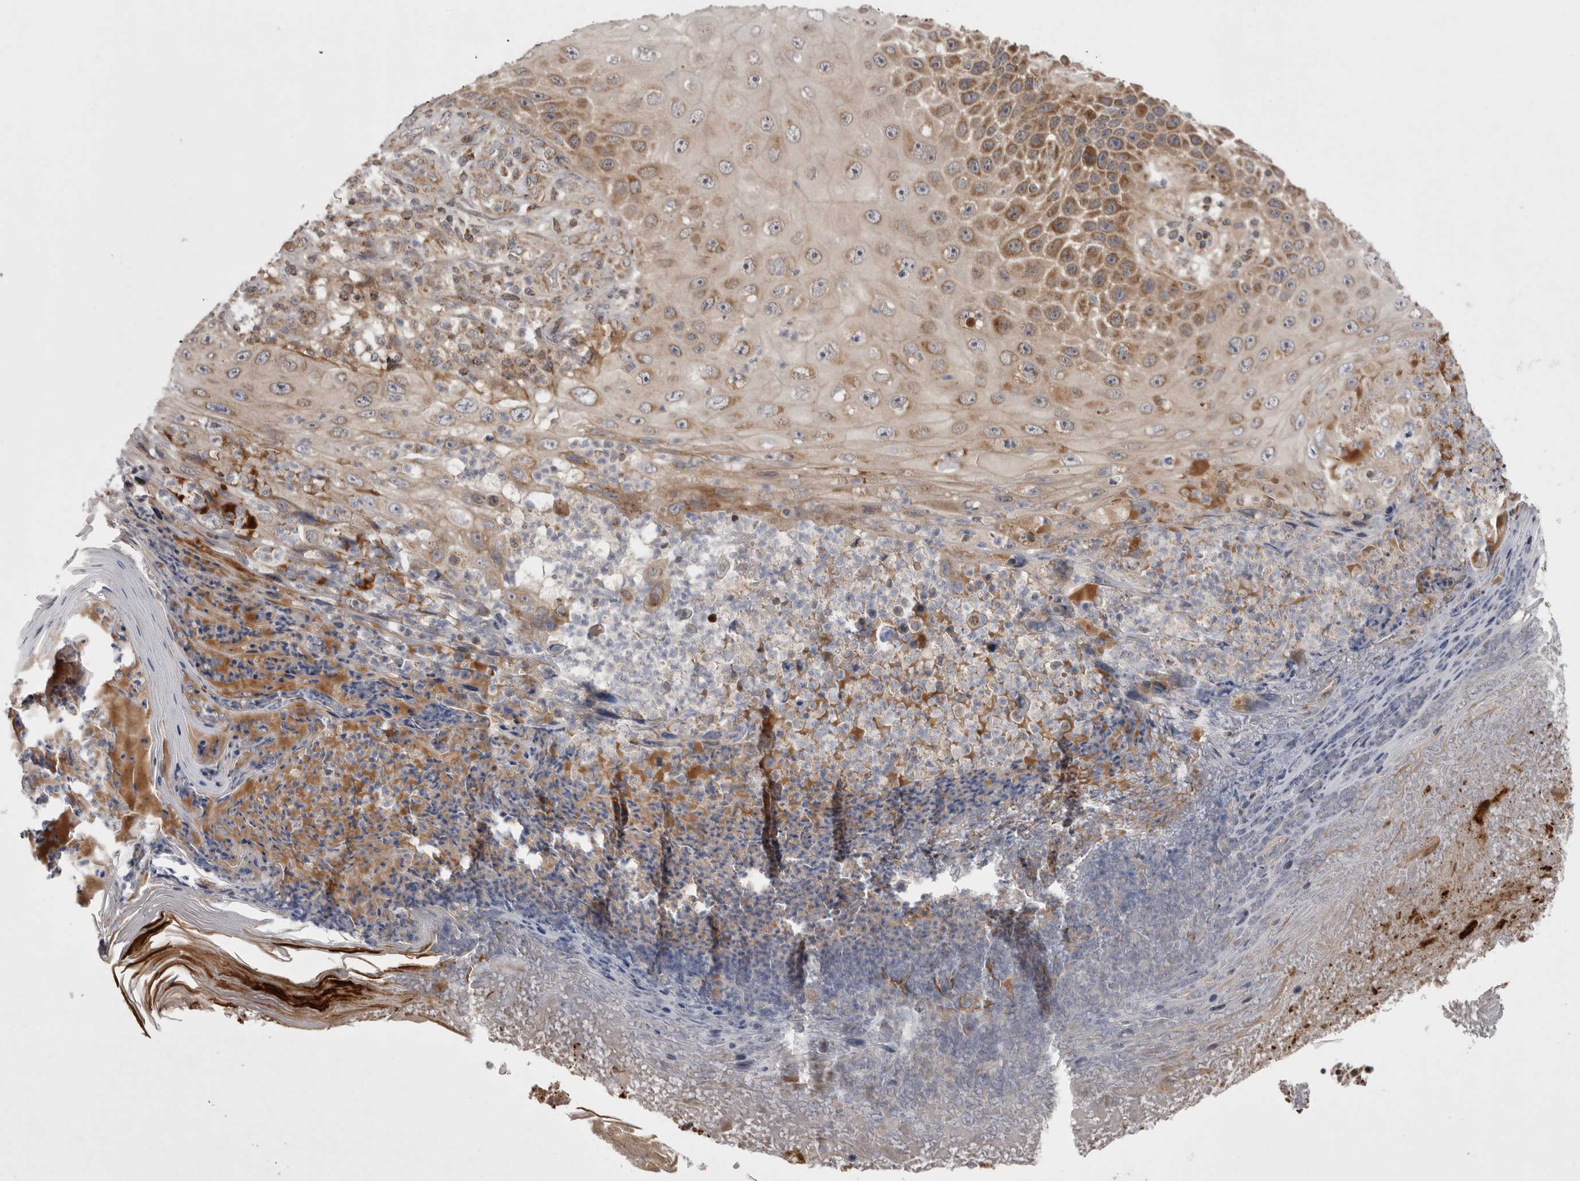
{"staining": {"intensity": "moderate", "quantity": ">75%", "location": "cytoplasmic/membranous"}, "tissue": "skin cancer", "cell_type": "Tumor cells", "image_type": "cancer", "snomed": [{"axis": "morphology", "description": "Squamous cell carcinoma, NOS"}, {"axis": "topography", "description": "Skin"}], "caption": "Immunohistochemistry (IHC) image of neoplastic tissue: human skin squamous cell carcinoma stained using immunohistochemistry exhibits medium levels of moderate protein expression localized specifically in the cytoplasmic/membranous of tumor cells, appearing as a cytoplasmic/membranous brown color.", "gene": "KYAT3", "patient": {"sex": "female", "age": 88}}